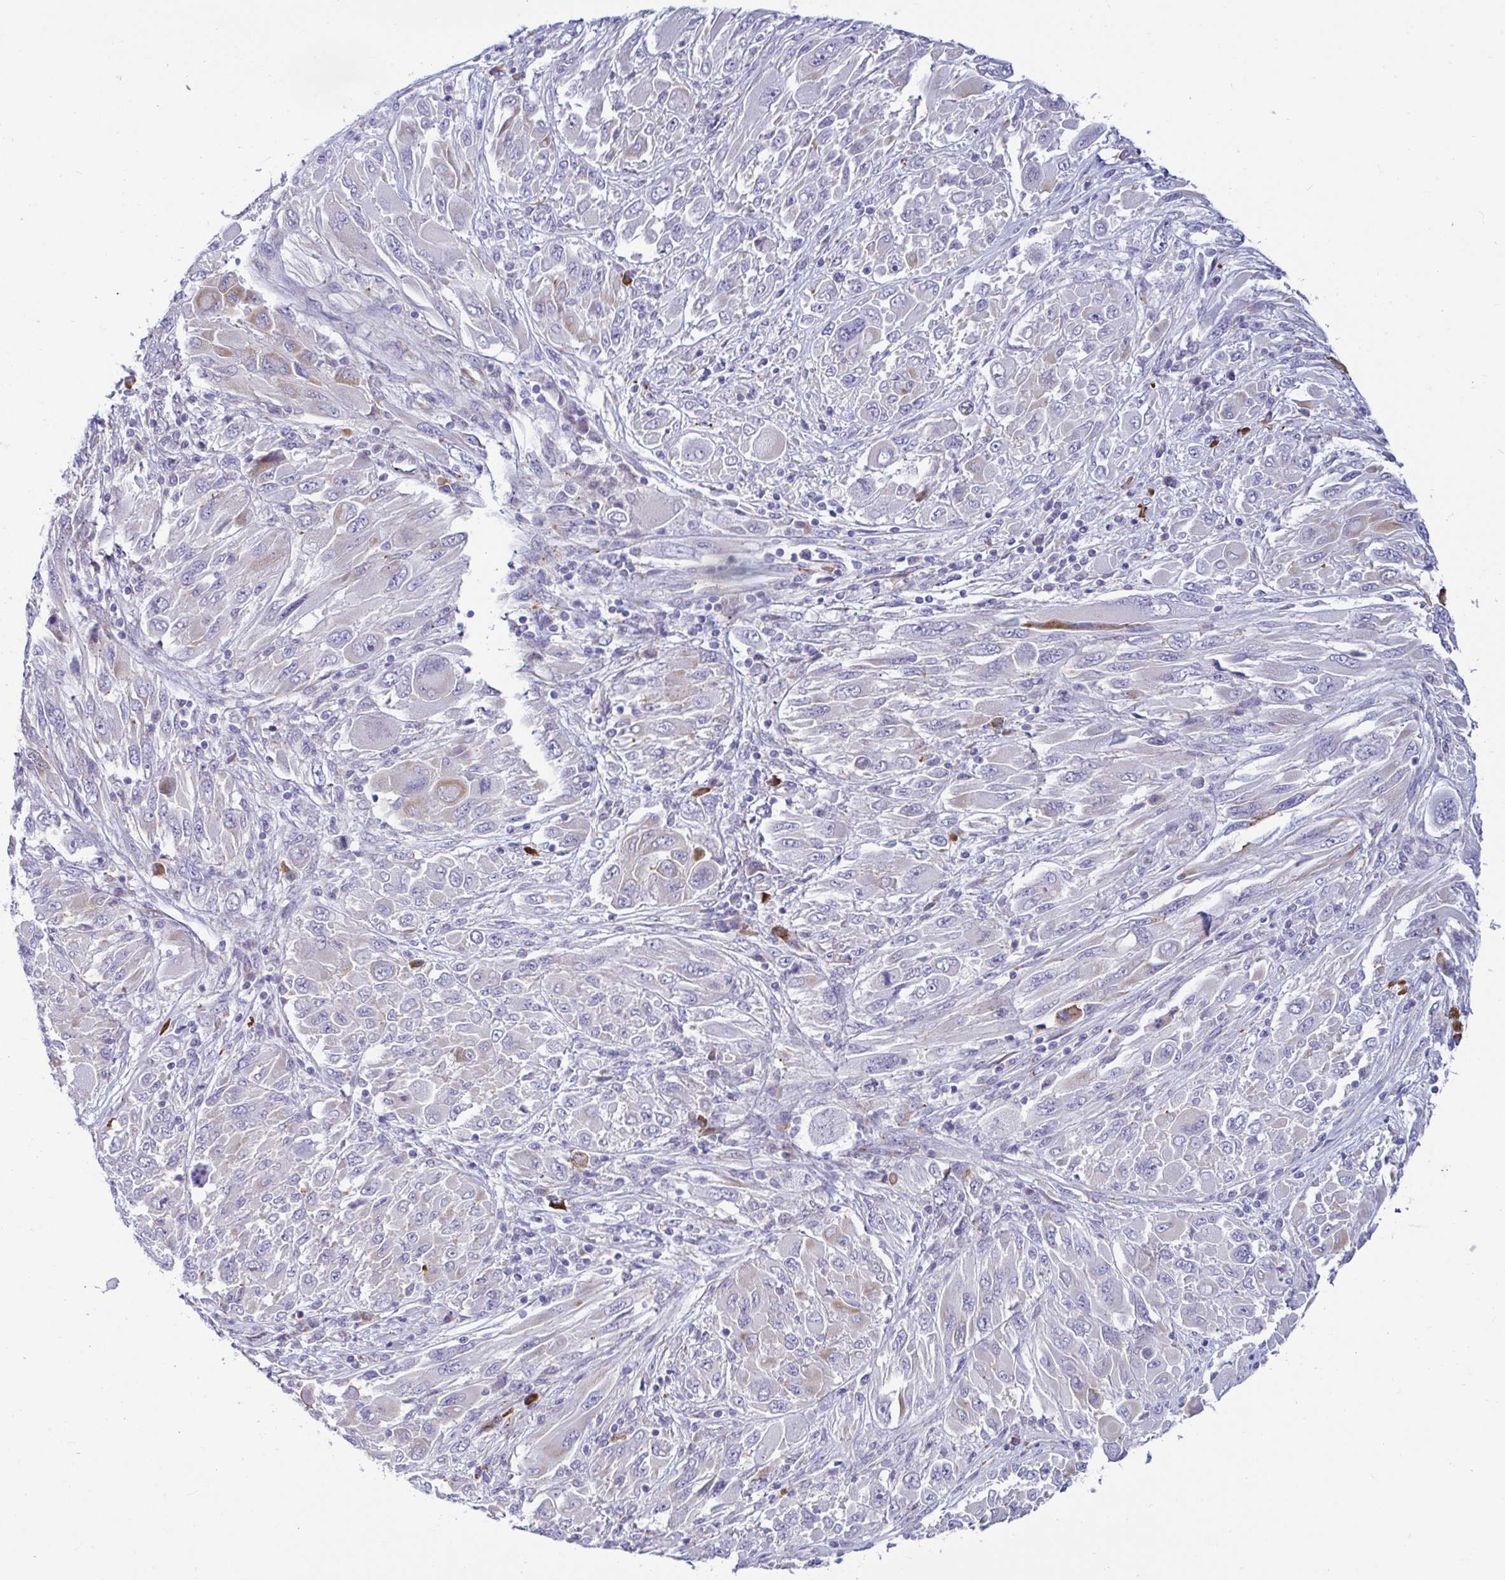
{"staining": {"intensity": "negative", "quantity": "none", "location": "none"}, "tissue": "melanoma", "cell_type": "Tumor cells", "image_type": "cancer", "snomed": [{"axis": "morphology", "description": "Malignant melanoma, NOS"}, {"axis": "topography", "description": "Skin"}], "caption": "Tumor cells show no significant expression in malignant melanoma.", "gene": "TFPI2", "patient": {"sex": "female", "age": 91}}